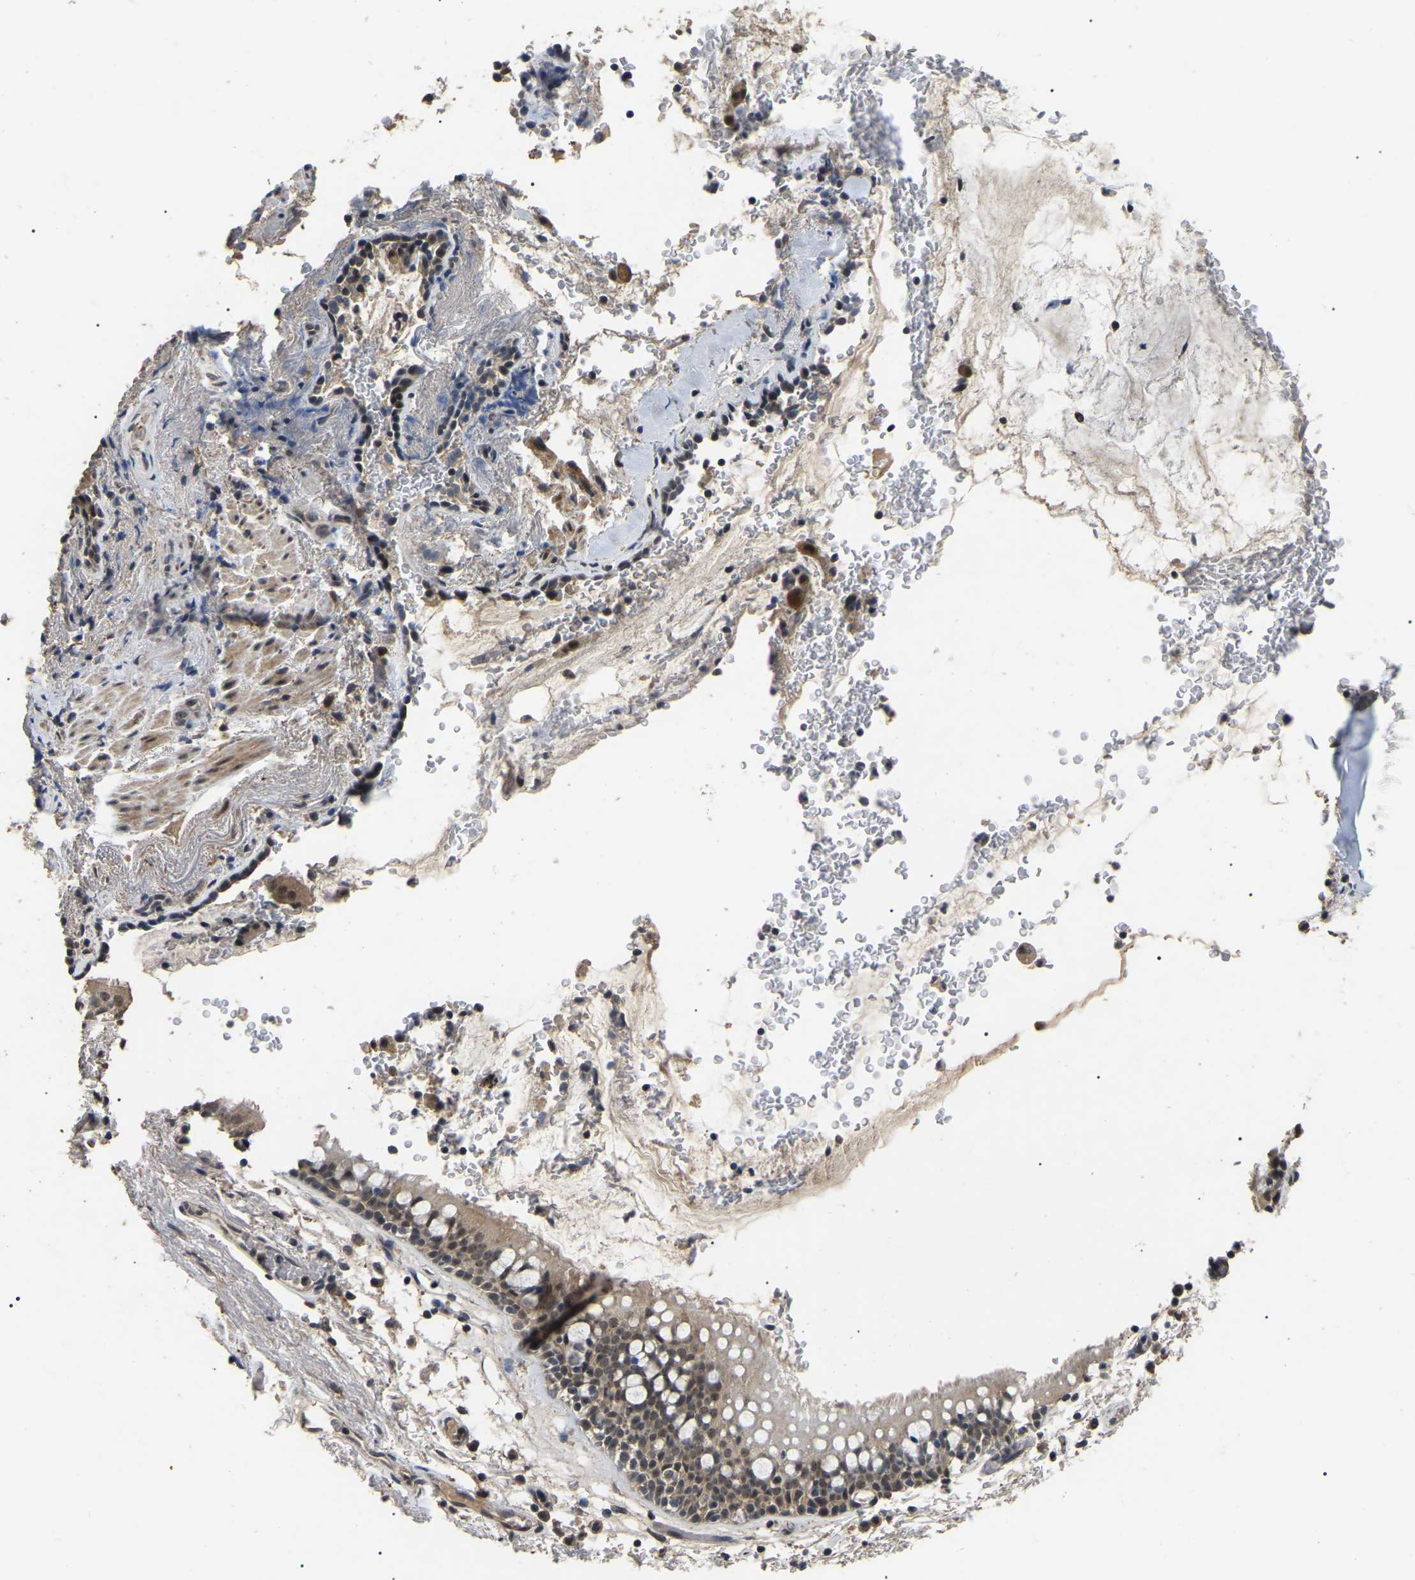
{"staining": {"intensity": "weak", "quantity": ">75%", "location": "cytoplasmic/membranous,nuclear"}, "tissue": "bronchus", "cell_type": "Respiratory epithelial cells", "image_type": "normal", "snomed": [{"axis": "morphology", "description": "Normal tissue, NOS"}, {"axis": "morphology", "description": "Inflammation, NOS"}, {"axis": "topography", "description": "Cartilage tissue"}, {"axis": "topography", "description": "Bronchus"}], "caption": "A high-resolution micrograph shows IHC staining of normal bronchus, which exhibits weak cytoplasmic/membranous,nuclear staining in about >75% of respiratory epithelial cells.", "gene": "PPM1E", "patient": {"sex": "male", "age": 77}}